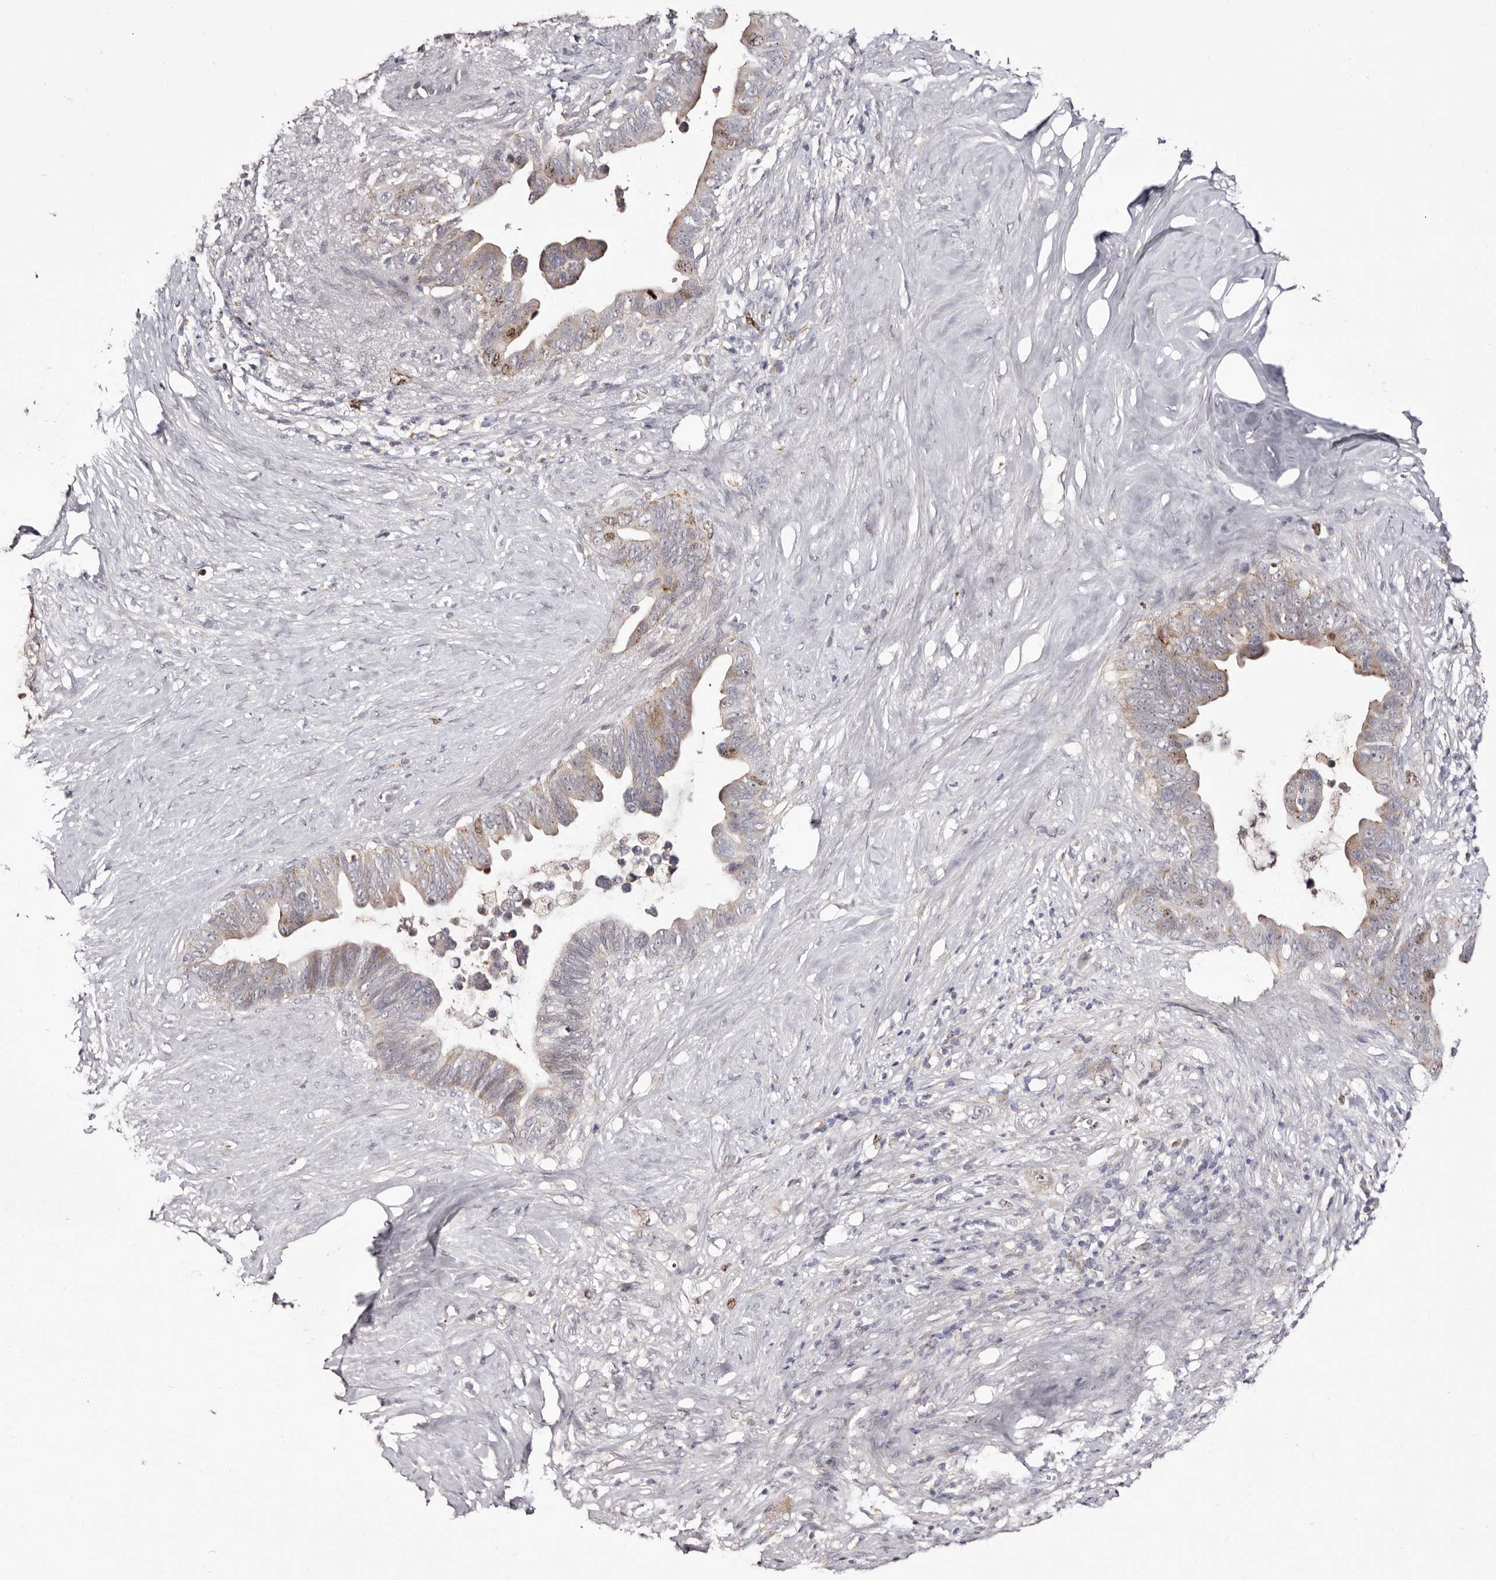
{"staining": {"intensity": "weak", "quantity": "25%-75%", "location": "cytoplasmic/membranous,nuclear"}, "tissue": "pancreatic cancer", "cell_type": "Tumor cells", "image_type": "cancer", "snomed": [{"axis": "morphology", "description": "Adenocarcinoma, NOS"}, {"axis": "topography", "description": "Pancreas"}], "caption": "The immunohistochemical stain labels weak cytoplasmic/membranous and nuclear positivity in tumor cells of pancreatic adenocarcinoma tissue.", "gene": "CDCA8", "patient": {"sex": "female", "age": 72}}